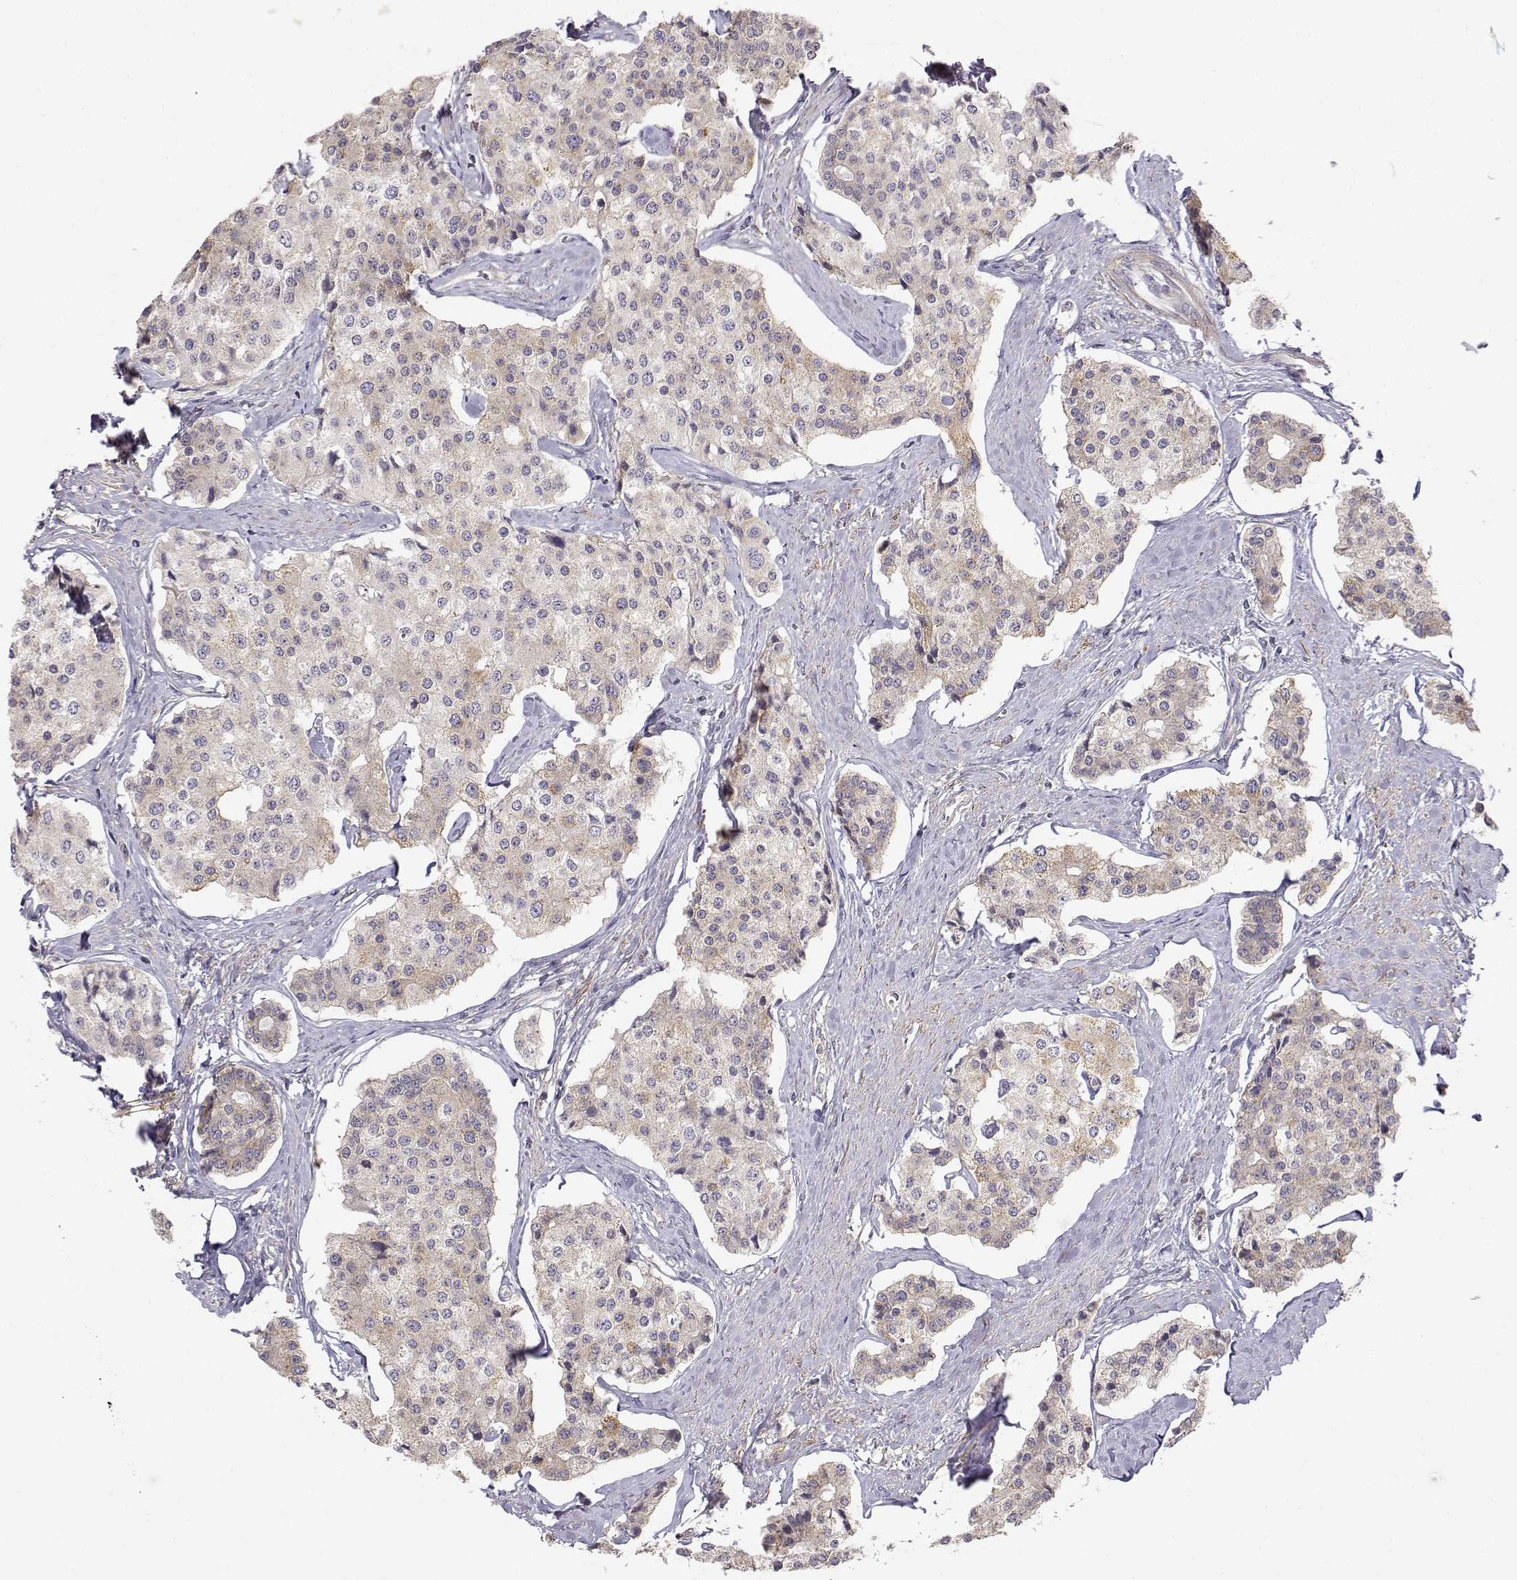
{"staining": {"intensity": "weak", "quantity": ">75%", "location": "cytoplasmic/membranous"}, "tissue": "carcinoid", "cell_type": "Tumor cells", "image_type": "cancer", "snomed": [{"axis": "morphology", "description": "Carcinoid, malignant, NOS"}, {"axis": "topography", "description": "Small intestine"}], "caption": "The photomicrograph exhibits a brown stain indicating the presence of a protein in the cytoplasmic/membranous of tumor cells in carcinoid.", "gene": "PAIP1", "patient": {"sex": "female", "age": 65}}